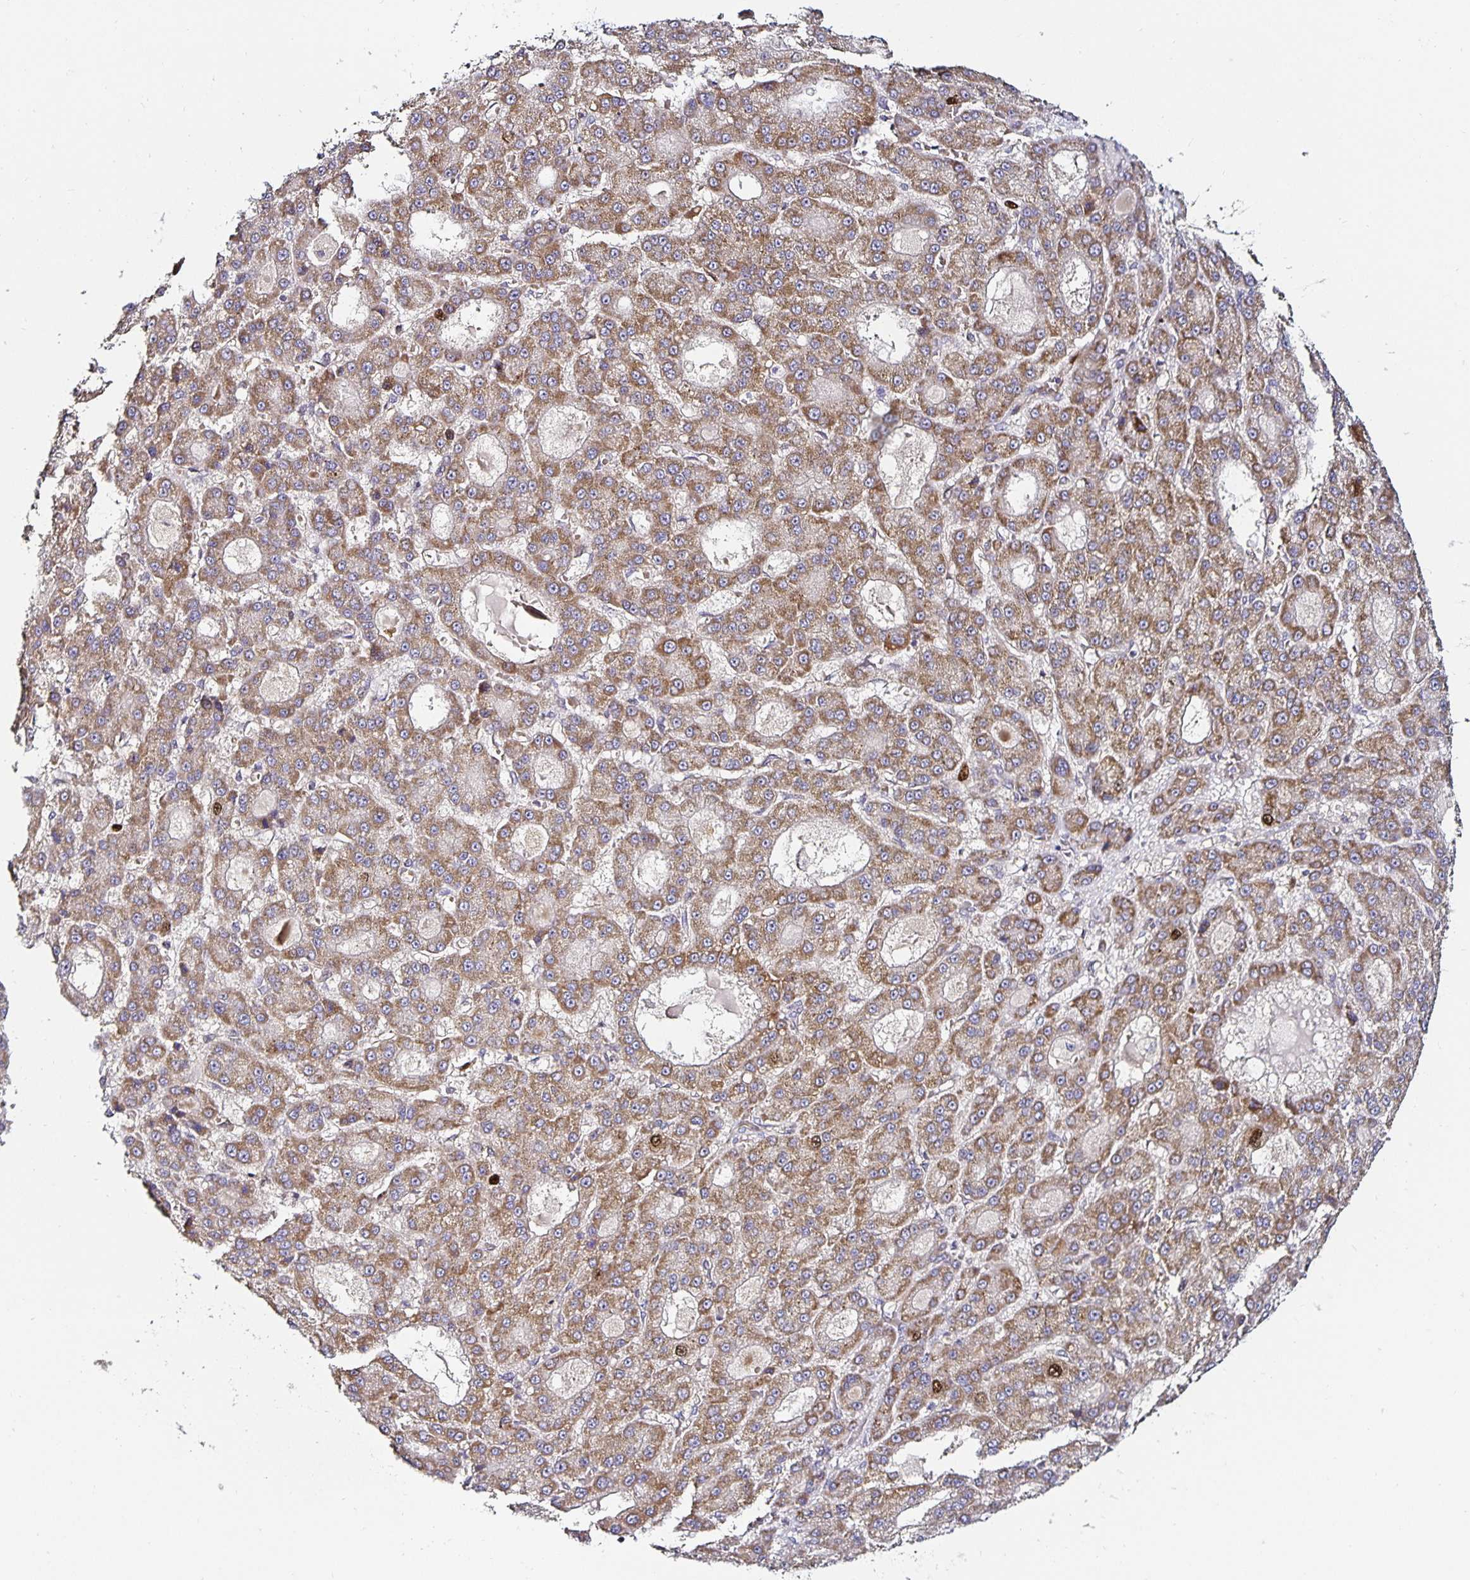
{"staining": {"intensity": "moderate", "quantity": ">75%", "location": "cytoplasmic/membranous"}, "tissue": "liver cancer", "cell_type": "Tumor cells", "image_type": "cancer", "snomed": [{"axis": "morphology", "description": "Carcinoma, Hepatocellular, NOS"}, {"axis": "topography", "description": "Liver"}], "caption": "Protein expression analysis of human hepatocellular carcinoma (liver) reveals moderate cytoplasmic/membranous staining in approximately >75% of tumor cells. (IHC, brightfield microscopy, high magnification).", "gene": "ANLN", "patient": {"sex": "male", "age": 70}}